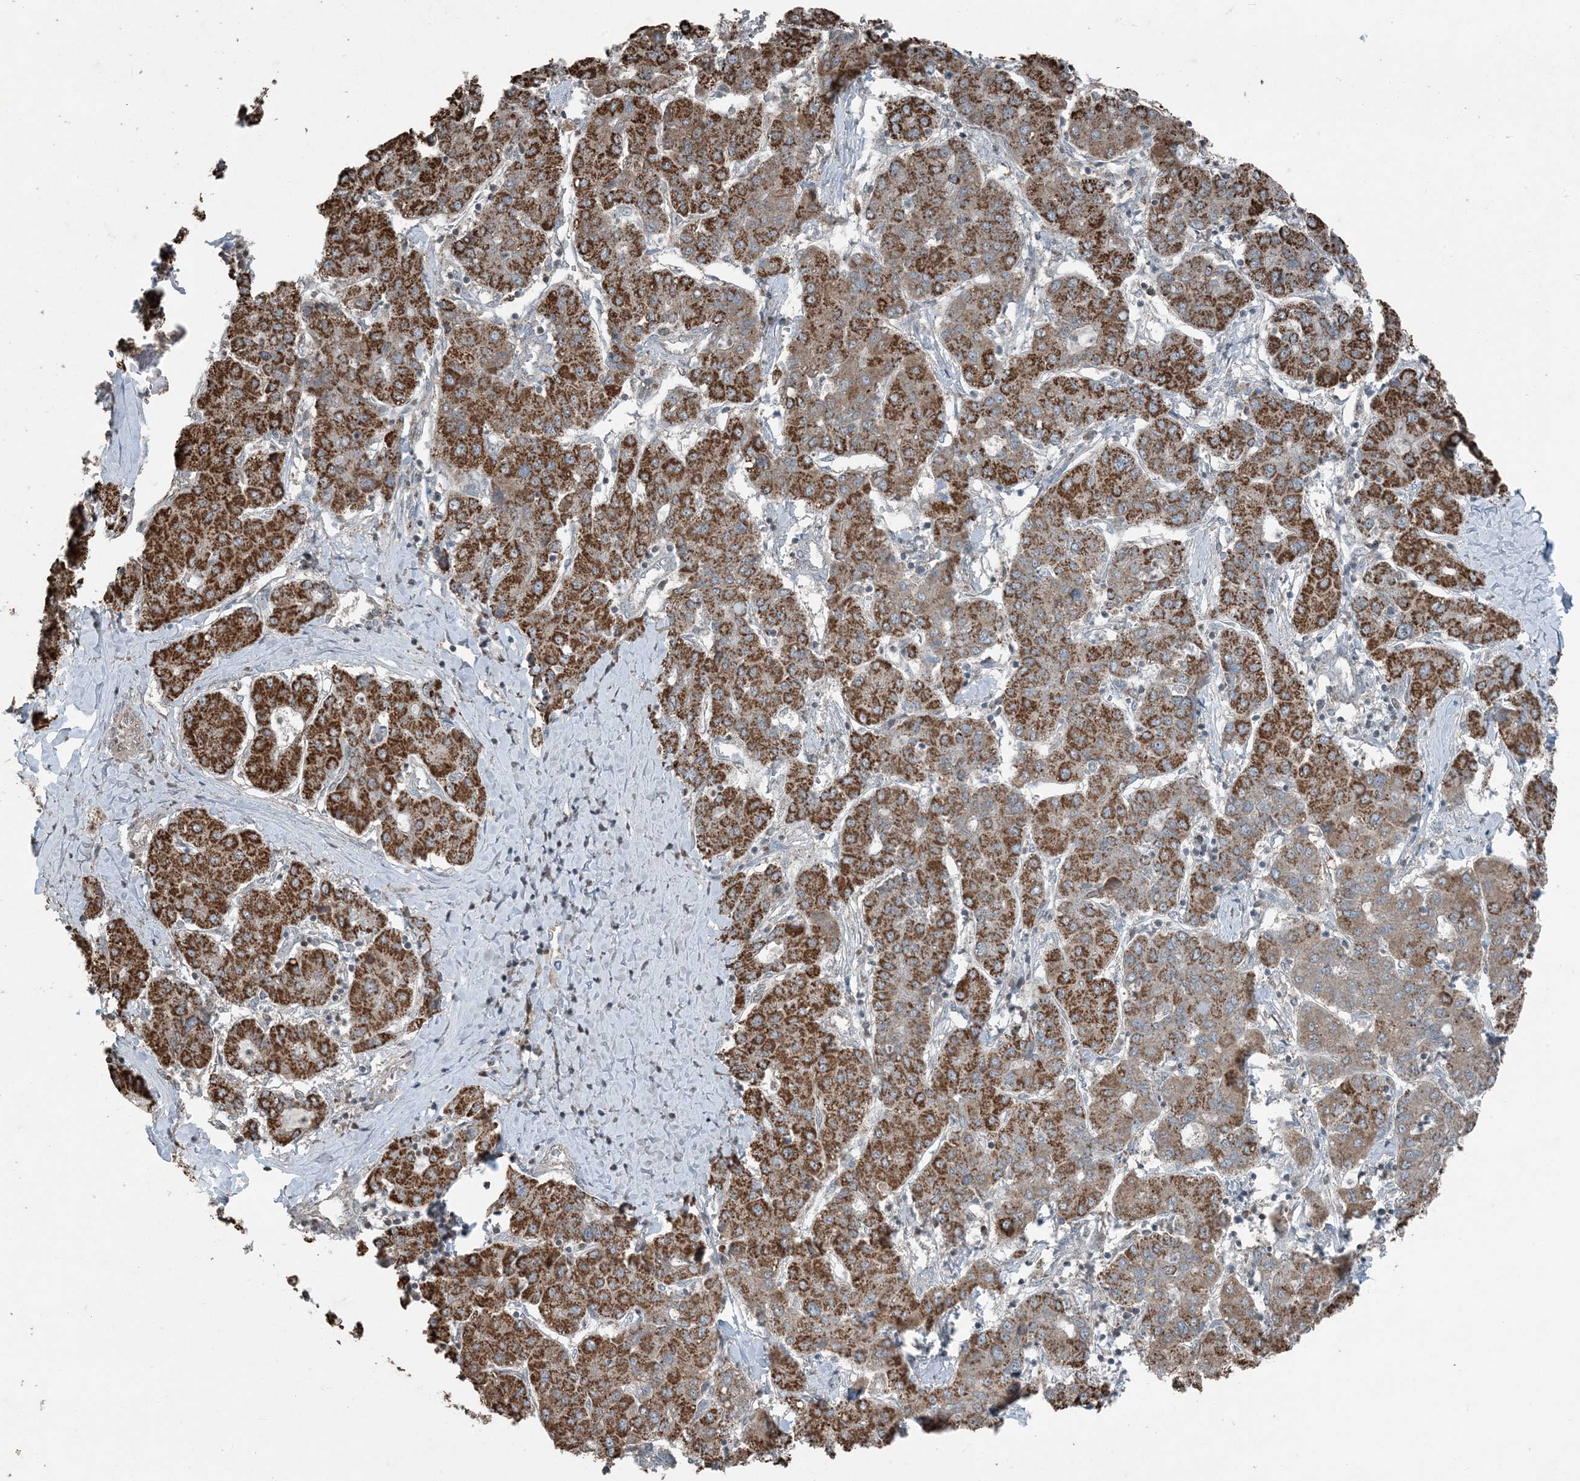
{"staining": {"intensity": "strong", "quantity": ">75%", "location": "cytoplasmic/membranous"}, "tissue": "liver cancer", "cell_type": "Tumor cells", "image_type": "cancer", "snomed": [{"axis": "morphology", "description": "Carcinoma, Hepatocellular, NOS"}, {"axis": "topography", "description": "Liver"}], "caption": "Immunohistochemistry (DAB) staining of human hepatocellular carcinoma (liver) exhibits strong cytoplasmic/membranous protein expression in about >75% of tumor cells. The protein is stained brown, and the nuclei are stained in blue (DAB IHC with brightfield microscopy, high magnification).", "gene": "GNL1", "patient": {"sex": "male", "age": 65}}